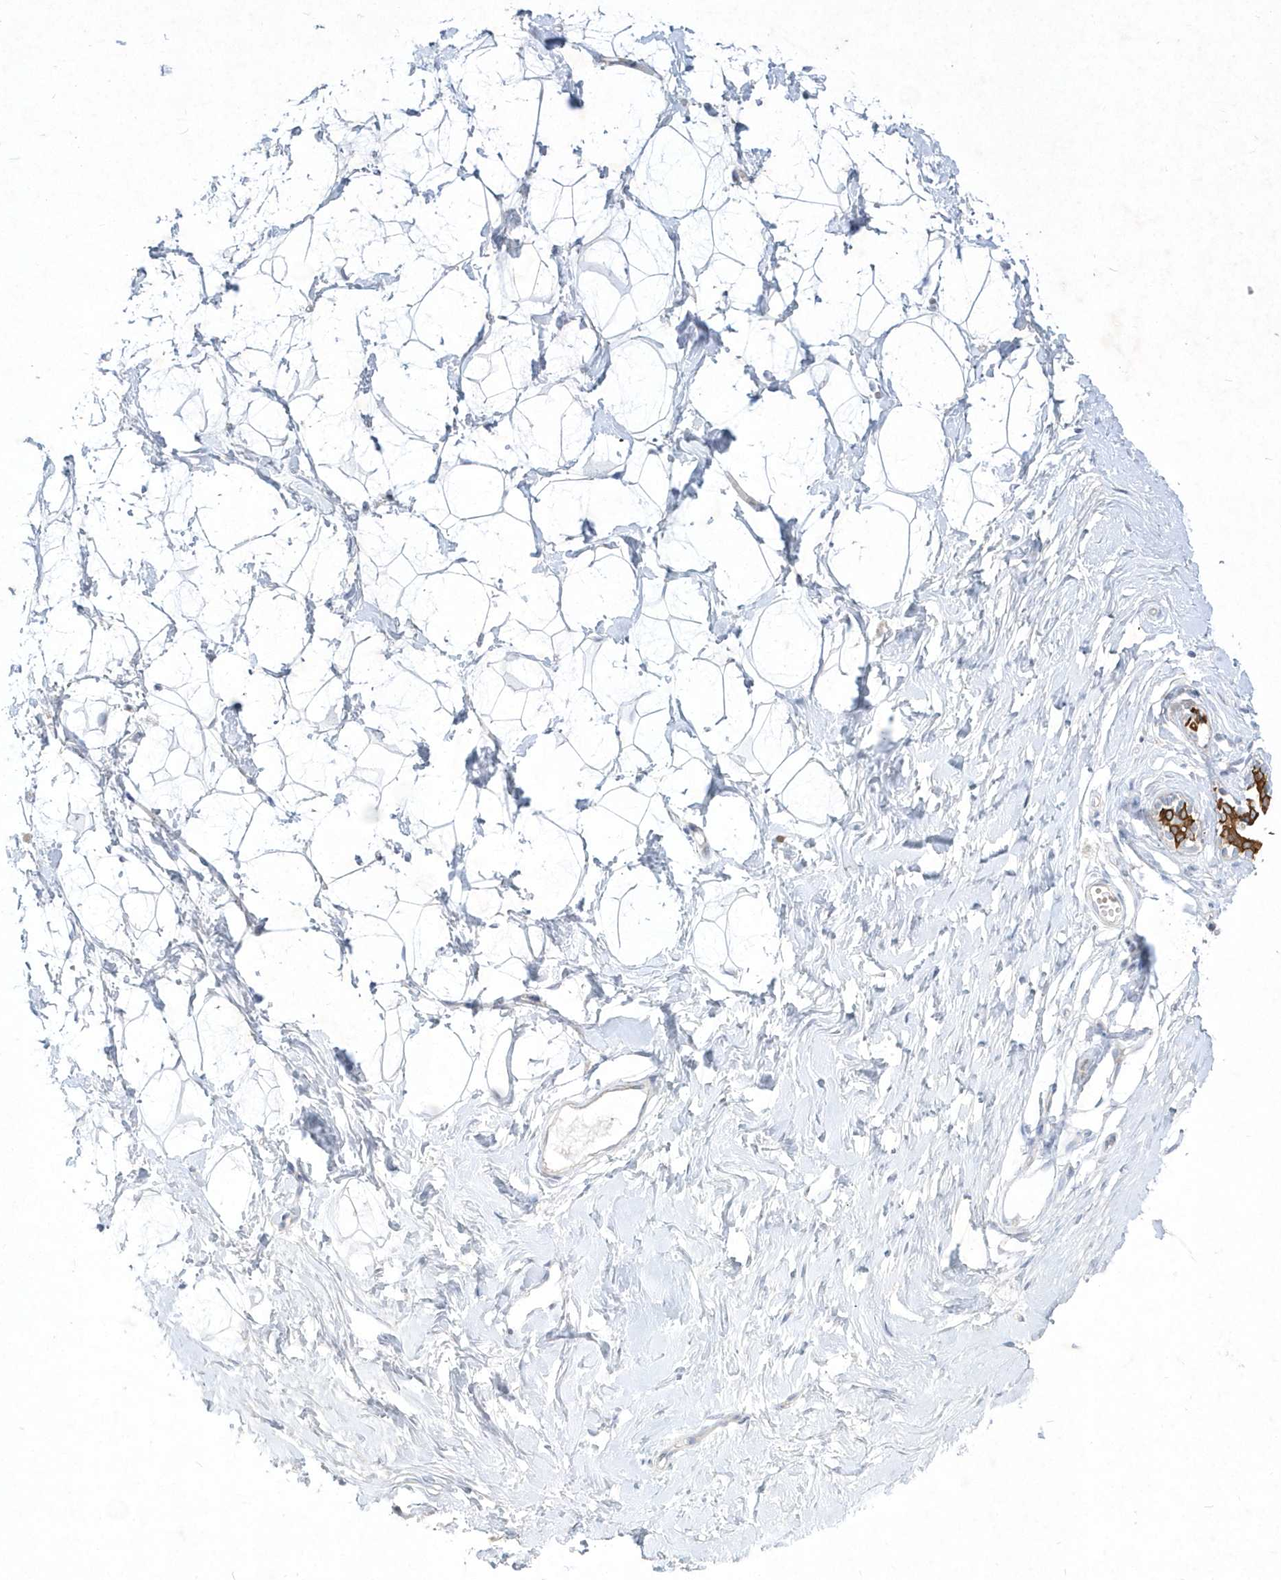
{"staining": {"intensity": "negative", "quantity": "none", "location": "none"}, "tissue": "breast", "cell_type": "Adipocytes", "image_type": "normal", "snomed": [{"axis": "morphology", "description": "Normal tissue, NOS"}, {"axis": "morphology", "description": "Adenoma, NOS"}, {"axis": "topography", "description": "Breast"}], "caption": "Adipocytes are negative for protein expression in unremarkable human breast. (Stains: DAB immunohistochemistry (IHC) with hematoxylin counter stain, Microscopy: brightfield microscopy at high magnification).", "gene": "LARS1", "patient": {"sex": "female", "age": 23}}